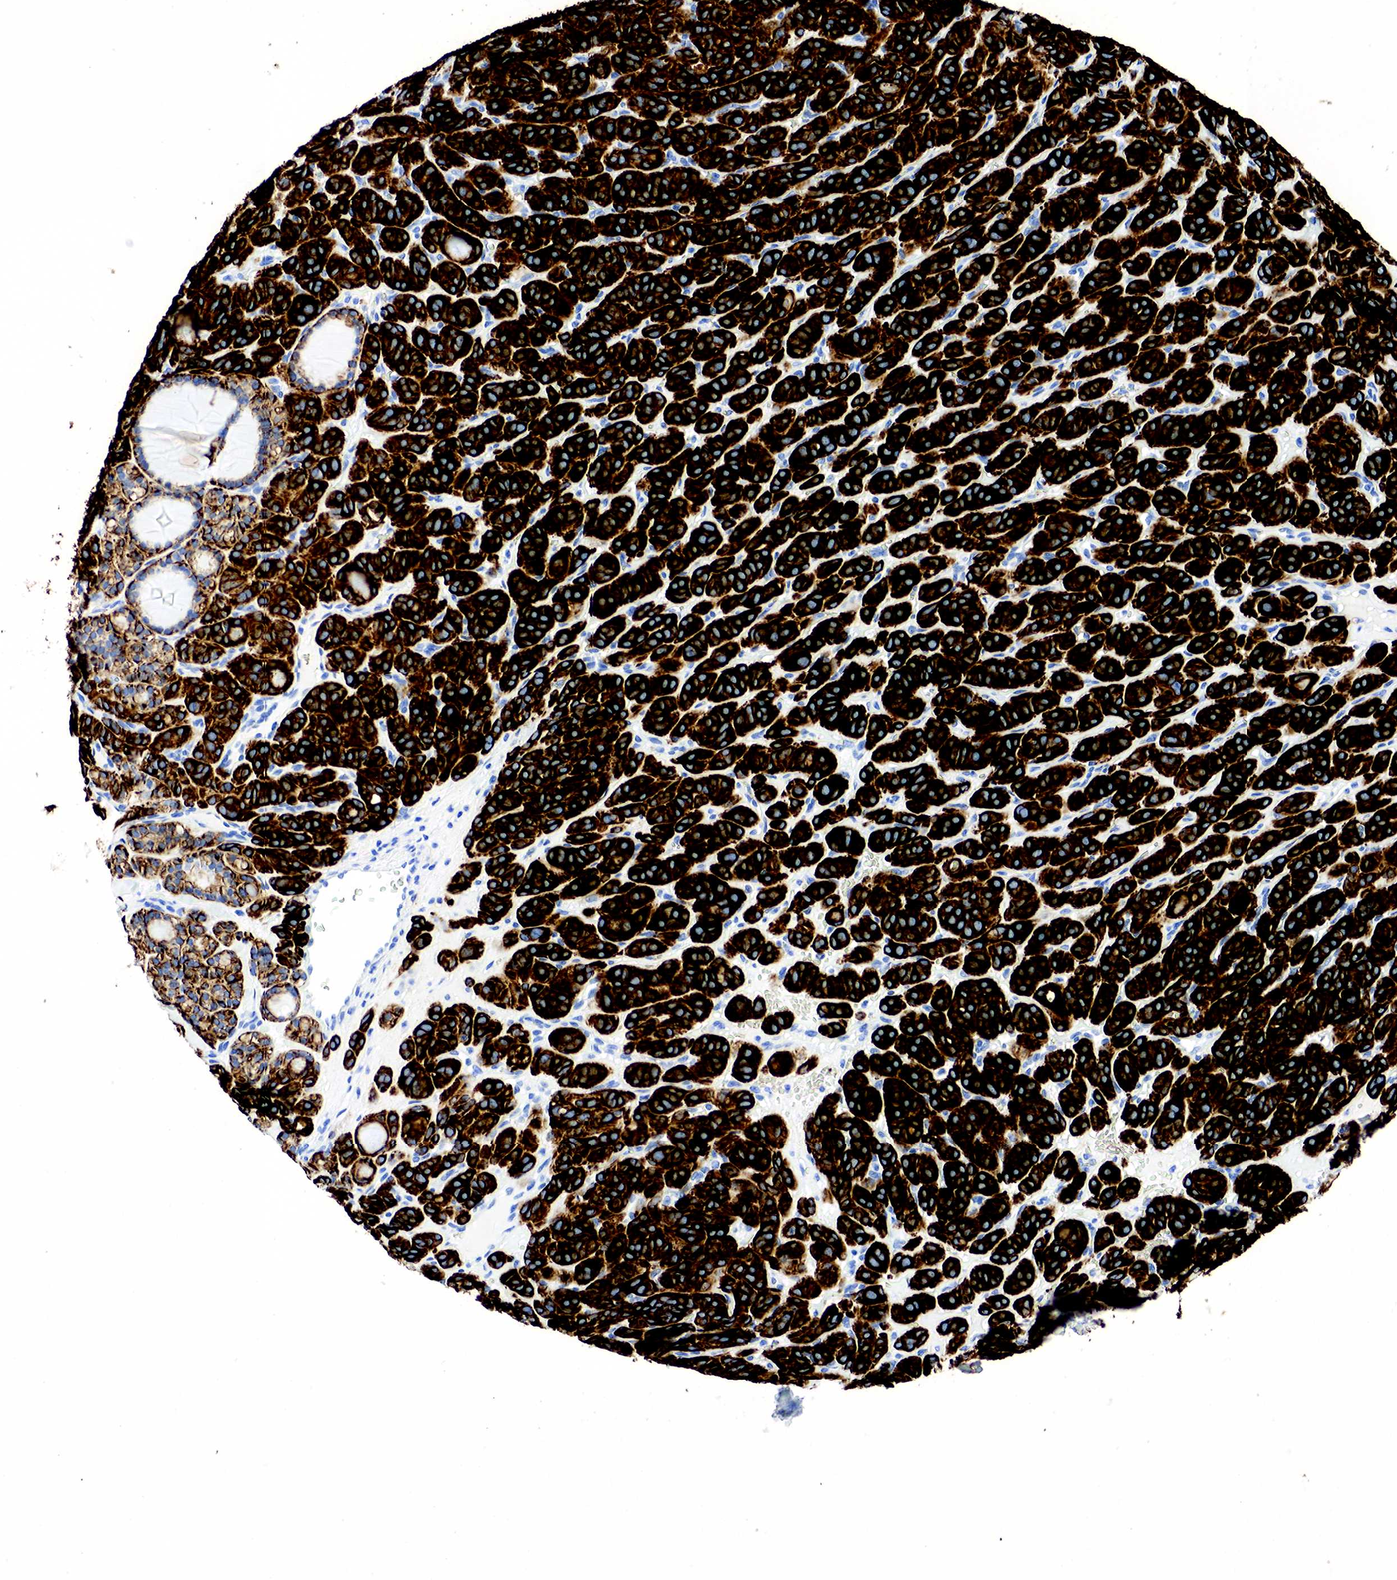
{"staining": {"intensity": "strong", "quantity": ">75%", "location": "cytoplasmic/membranous"}, "tissue": "thyroid cancer", "cell_type": "Tumor cells", "image_type": "cancer", "snomed": [{"axis": "morphology", "description": "Follicular adenoma carcinoma, NOS"}, {"axis": "topography", "description": "Thyroid gland"}], "caption": "Thyroid follicular adenoma carcinoma stained with a brown dye exhibits strong cytoplasmic/membranous positive positivity in about >75% of tumor cells.", "gene": "KRT7", "patient": {"sex": "female", "age": 71}}